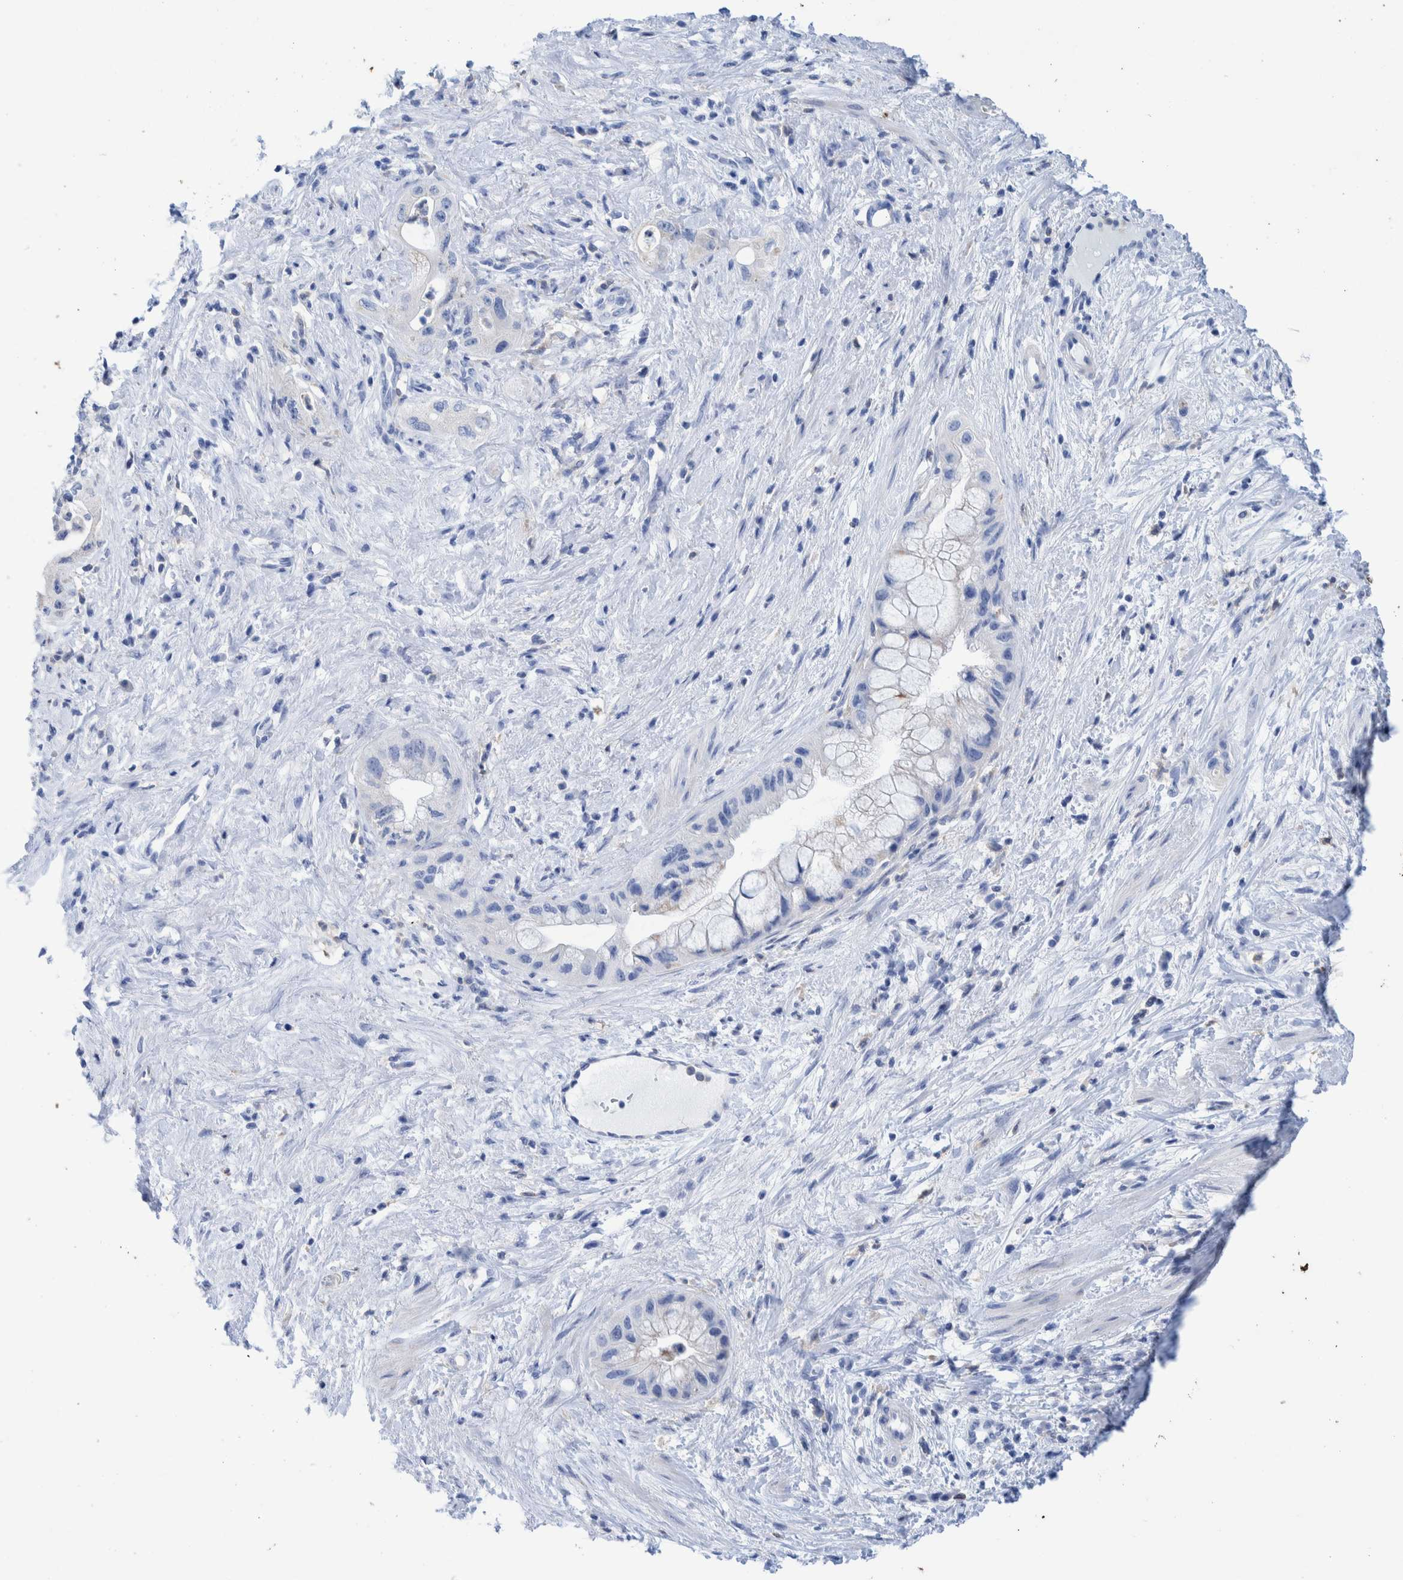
{"staining": {"intensity": "negative", "quantity": "none", "location": "none"}, "tissue": "pancreatic cancer", "cell_type": "Tumor cells", "image_type": "cancer", "snomed": [{"axis": "morphology", "description": "Adenocarcinoma, NOS"}, {"axis": "topography", "description": "Pancreas"}], "caption": "Tumor cells are negative for protein expression in human pancreatic adenocarcinoma.", "gene": "KRT14", "patient": {"sex": "female", "age": 73}}